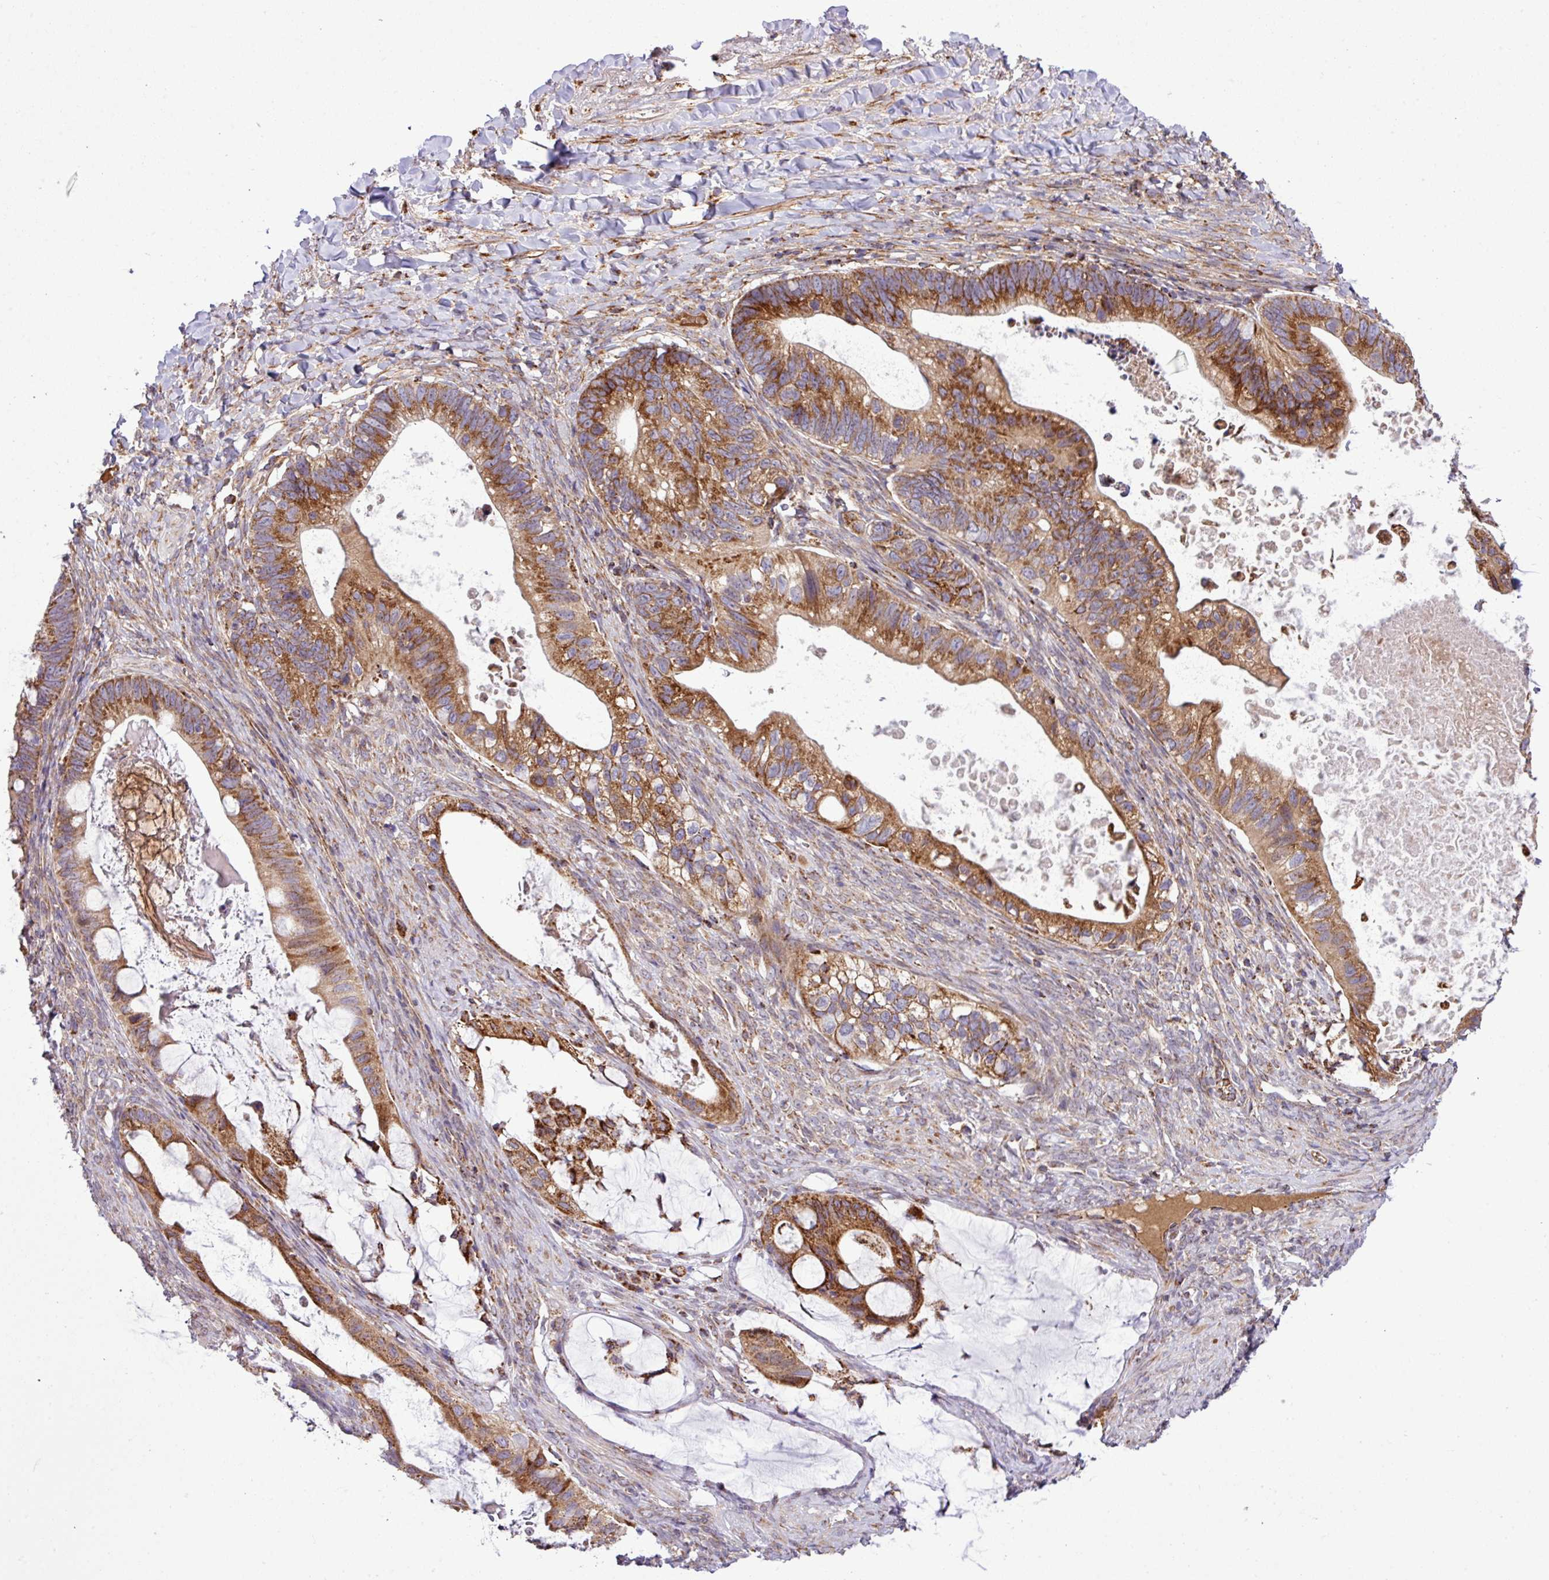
{"staining": {"intensity": "strong", "quantity": ">75%", "location": "cytoplasmic/membranous"}, "tissue": "ovarian cancer", "cell_type": "Tumor cells", "image_type": "cancer", "snomed": [{"axis": "morphology", "description": "Cystadenocarcinoma, mucinous, NOS"}, {"axis": "topography", "description": "Ovary"}], "caption": "Protein expression analysis of ovarian mucinous cystadenocarcinoma reveals strong cytoplasmic/membranous expression in about >75% of tumor cells. (DAB (3,3'-diaminobenzidine) = brown stain, brightfield microscopy at high magnification).", "gene": "ZNF569", "patient": {"sex": "female", "age": 61}}